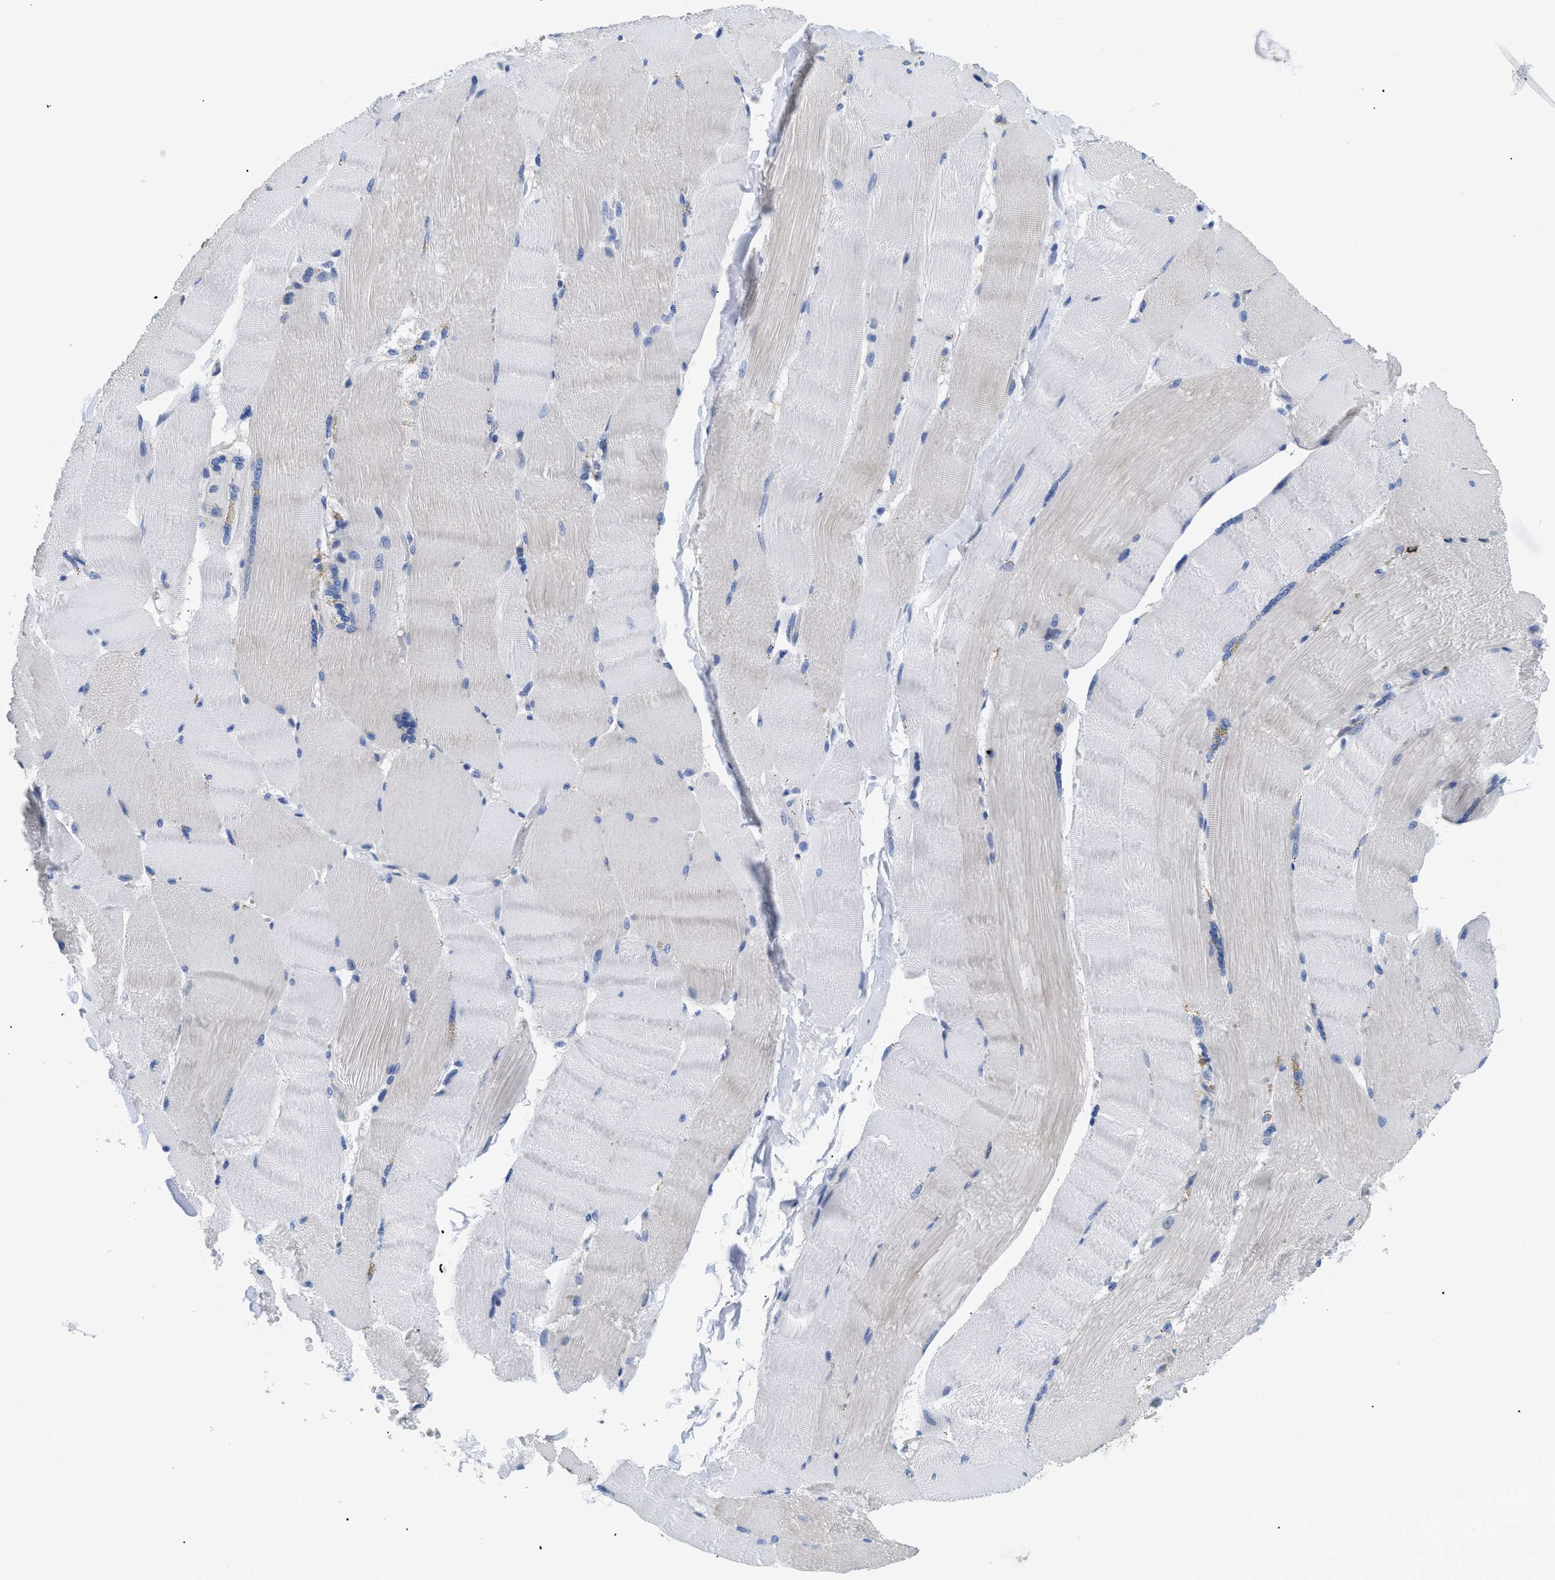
{"staining": {"intensity": "negative", "quantity": "none", "location": "none"}, "tissue": "skeletal muscle", "cell_type": "Myocytes", "image_type": "normal", "snomed": [{"axis": "morphology", "description": "Normal tissue, NOS"}, {"axis": "topography", "description": "Skin"}, {"axis": "topography", "description": "Skeletal muscle"}], "caption": "This is an immunohistochemistry micrograph of benign skeletal muscle. There is no staining in myocytes.", "gene": "HLA", "patient": {"sex": "male", "age": 83}}